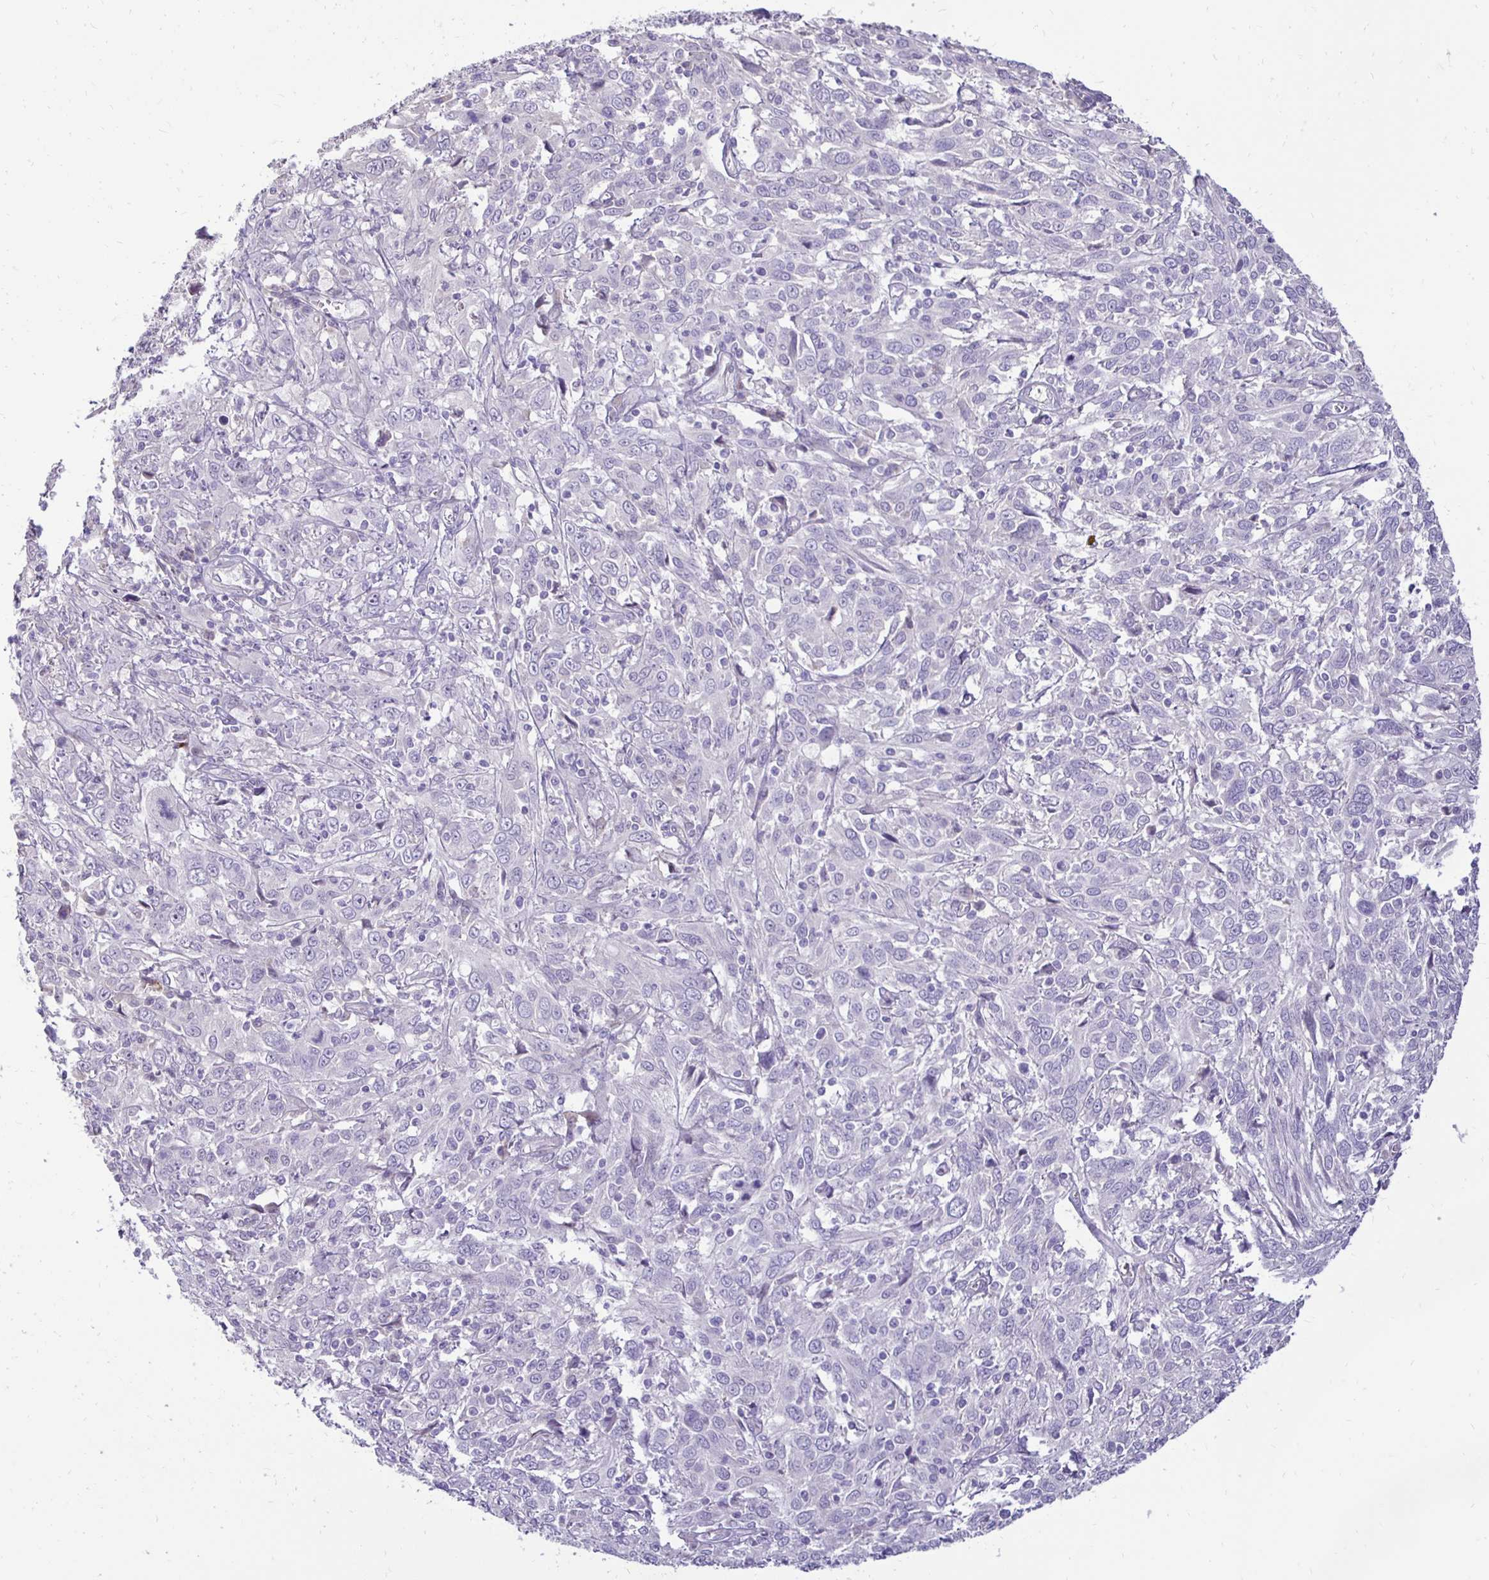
{"staining": {"intensity": "negative", "quantity": "none", "location": "none"}, "tissue": "cervical cancer", "cell_type": "Tumor cells", "image_type": "cancer", "snomed": [{"axis": "morphology", "description": "Squamous cell carcinoma, NOS"}, {"axis": "topography", "description": "Cervix"}], "caption": "Protein analysis of cervical cancer exhibits no significant expression in tumor cells. (Stains: DAB (3,3'-diaminobenzidine) IHC with hematoxylin counter stain, Microscopy: brightfield microscopy at high magnification).", "gene": "GAS2", "patient": {"sex": "female", "age": 46}}